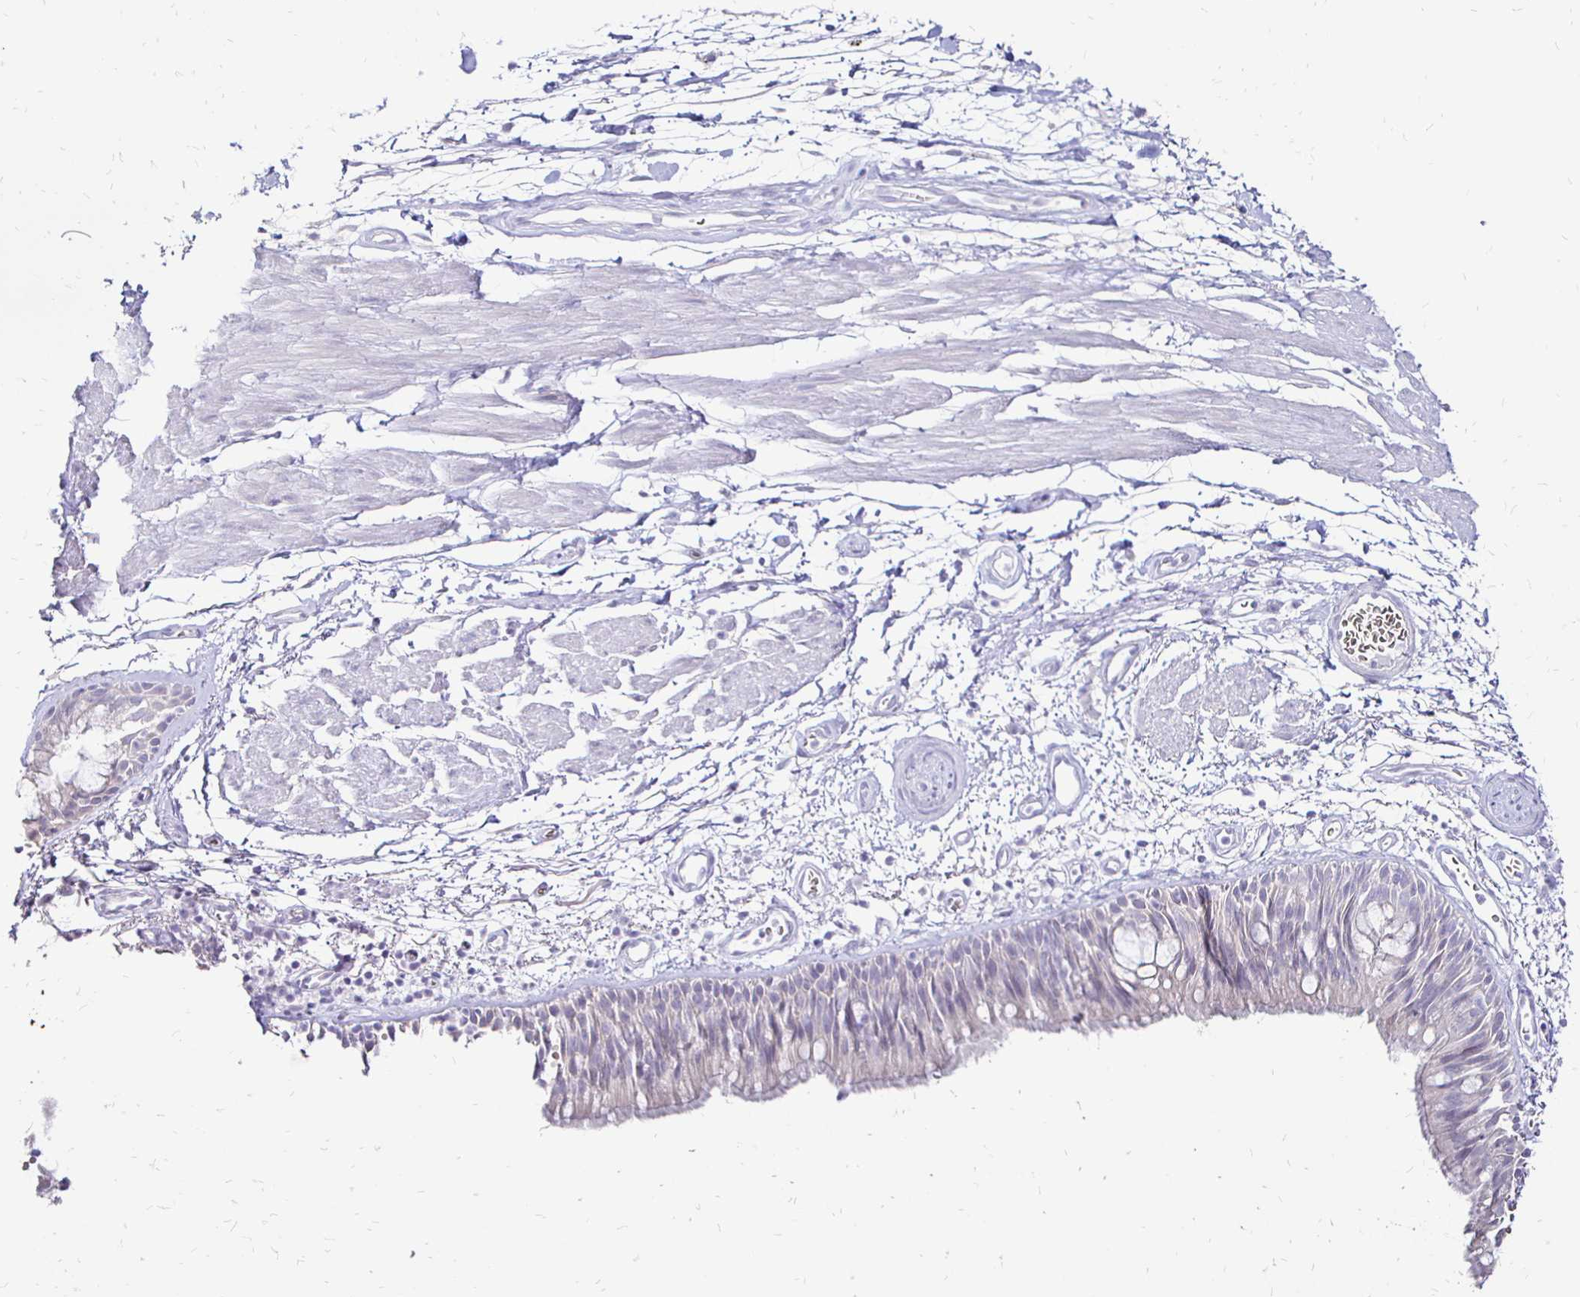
{"staining": {"intensity": "negative", "quantity": "none", "location": "none"}, "tissue": "bronchus", "cell_type": "Respiratory epithelial cells", "image_type": "normal", "snomed": [{"axis": "morphology", "description": "Normal tissue, NOS"}, {"axis": "morphology", "description": "Squamous cell carcinoma, NOS"}, {"axis": "topography", "description": "Cartilage tissue"}, {"axis": "topography", "description": "Bronchus"}, {"axis": "topography", "description": "Lung"}], "caption": "A histopathology image of human bronchus is negative for staining in respiratory epithelial cells. (Immunohistochemistry, brightfield microscopy, high magnification).", "gene": "IRGC", "patient": {"sex": "male", "age": 66}}